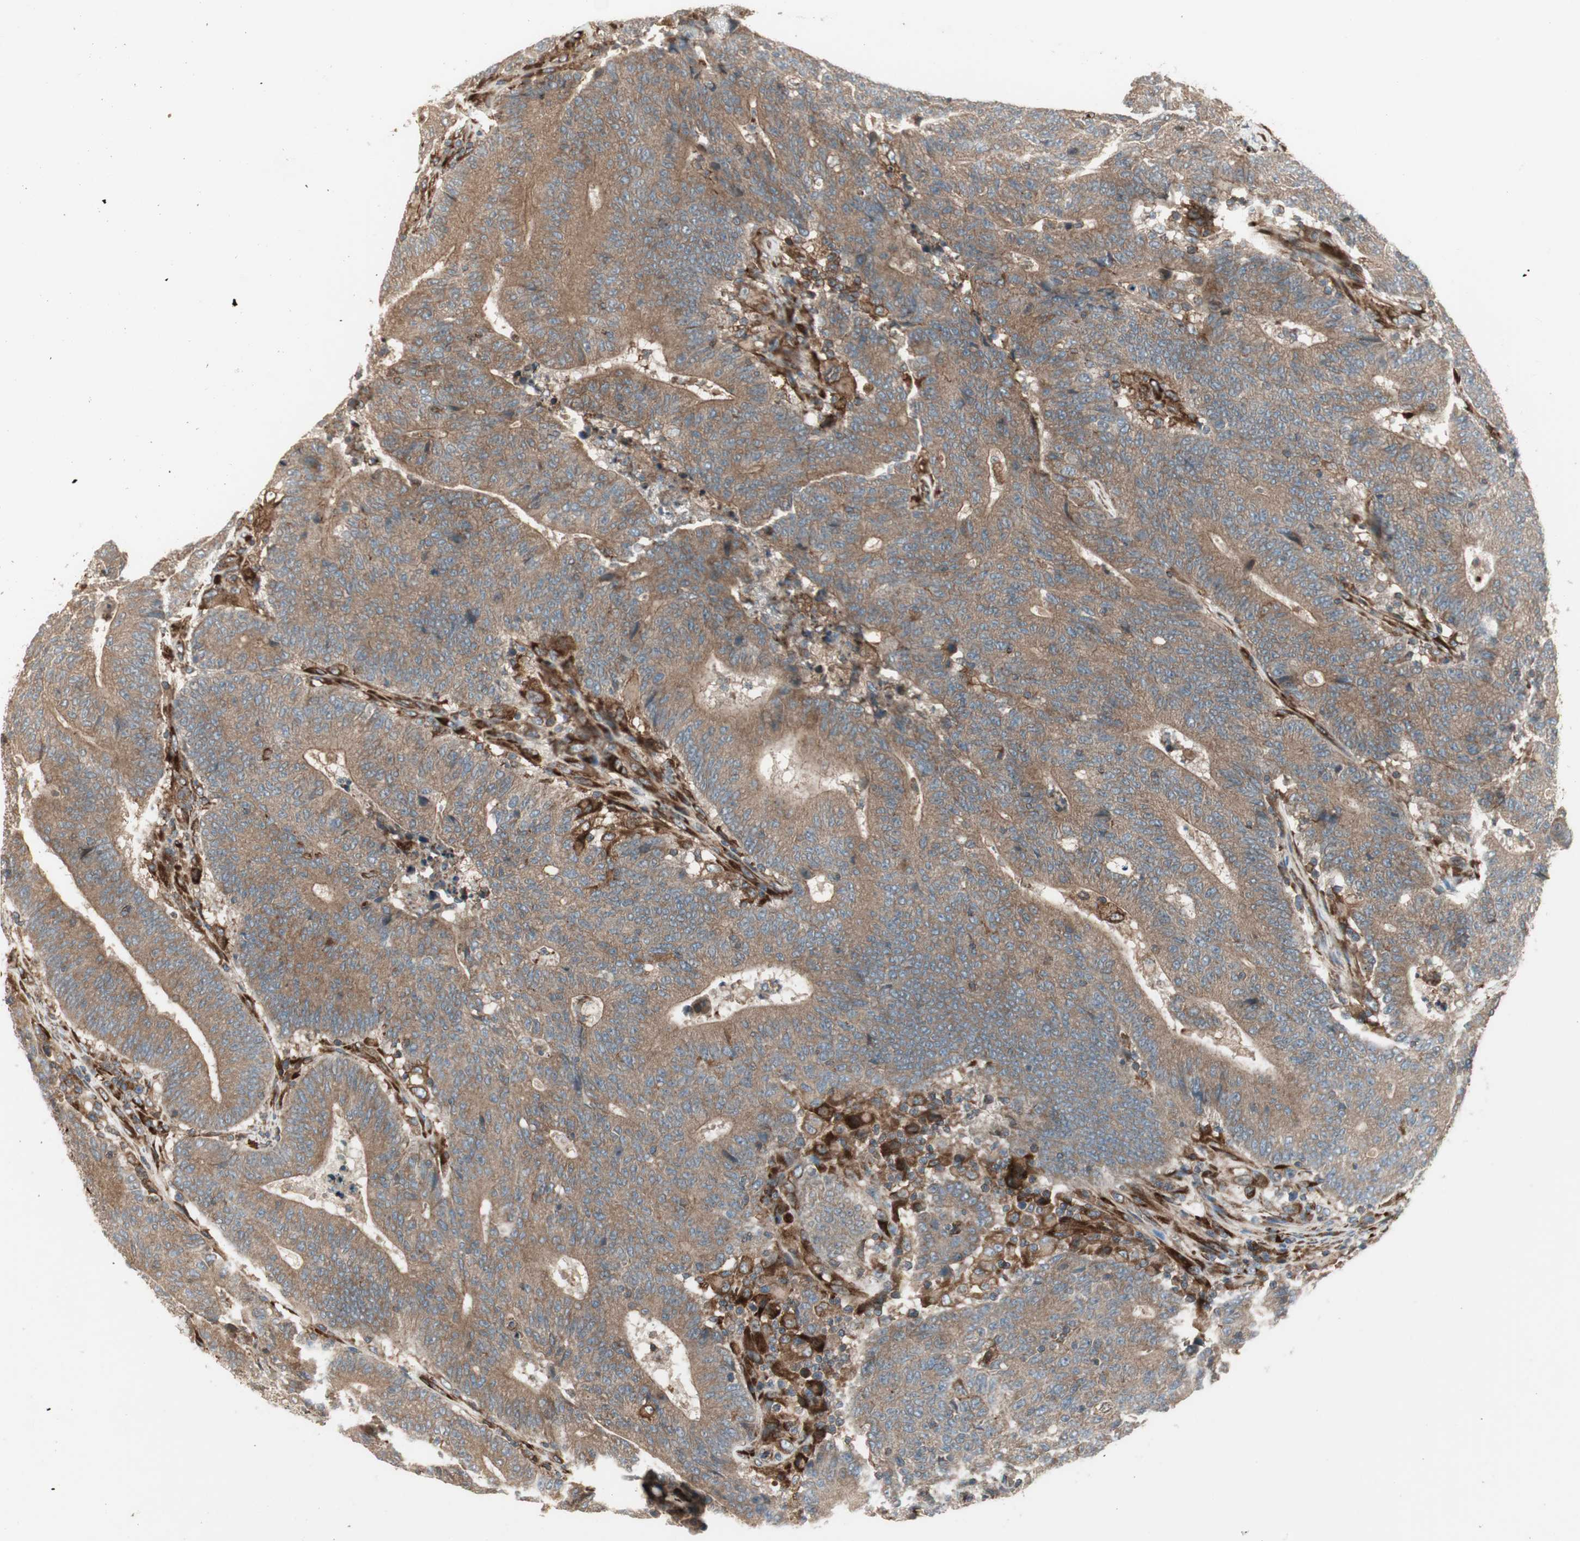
{"staining": {"intensity": "weak", "quantity": ">75%", "location": "cytoplasmic/membranous"}, "tissue": "colorectal cancer", "cell_type": "Tumor cells", "image_type": "cancer", "snomed": [{"axis": "morphology", "description": "Normal tissue, NOS"}, {"axis": "morphology", "description": "Adenocarcinoma, NOS"}, {"axis": "topography", "description": "Colon"}], "caption": "Immunohistochemistry photomicrograph of neoplastic tissue: human colorectal adenocarcinoma stained using IHC displays low levels of weak protein expression localized specifically in the cytoplasmic/membranous of tumor cells, appearing as a cytoplasmic/membranous brown color.", "gene": "PRKG1", "patient": {"sex": "female", "age": 75}}